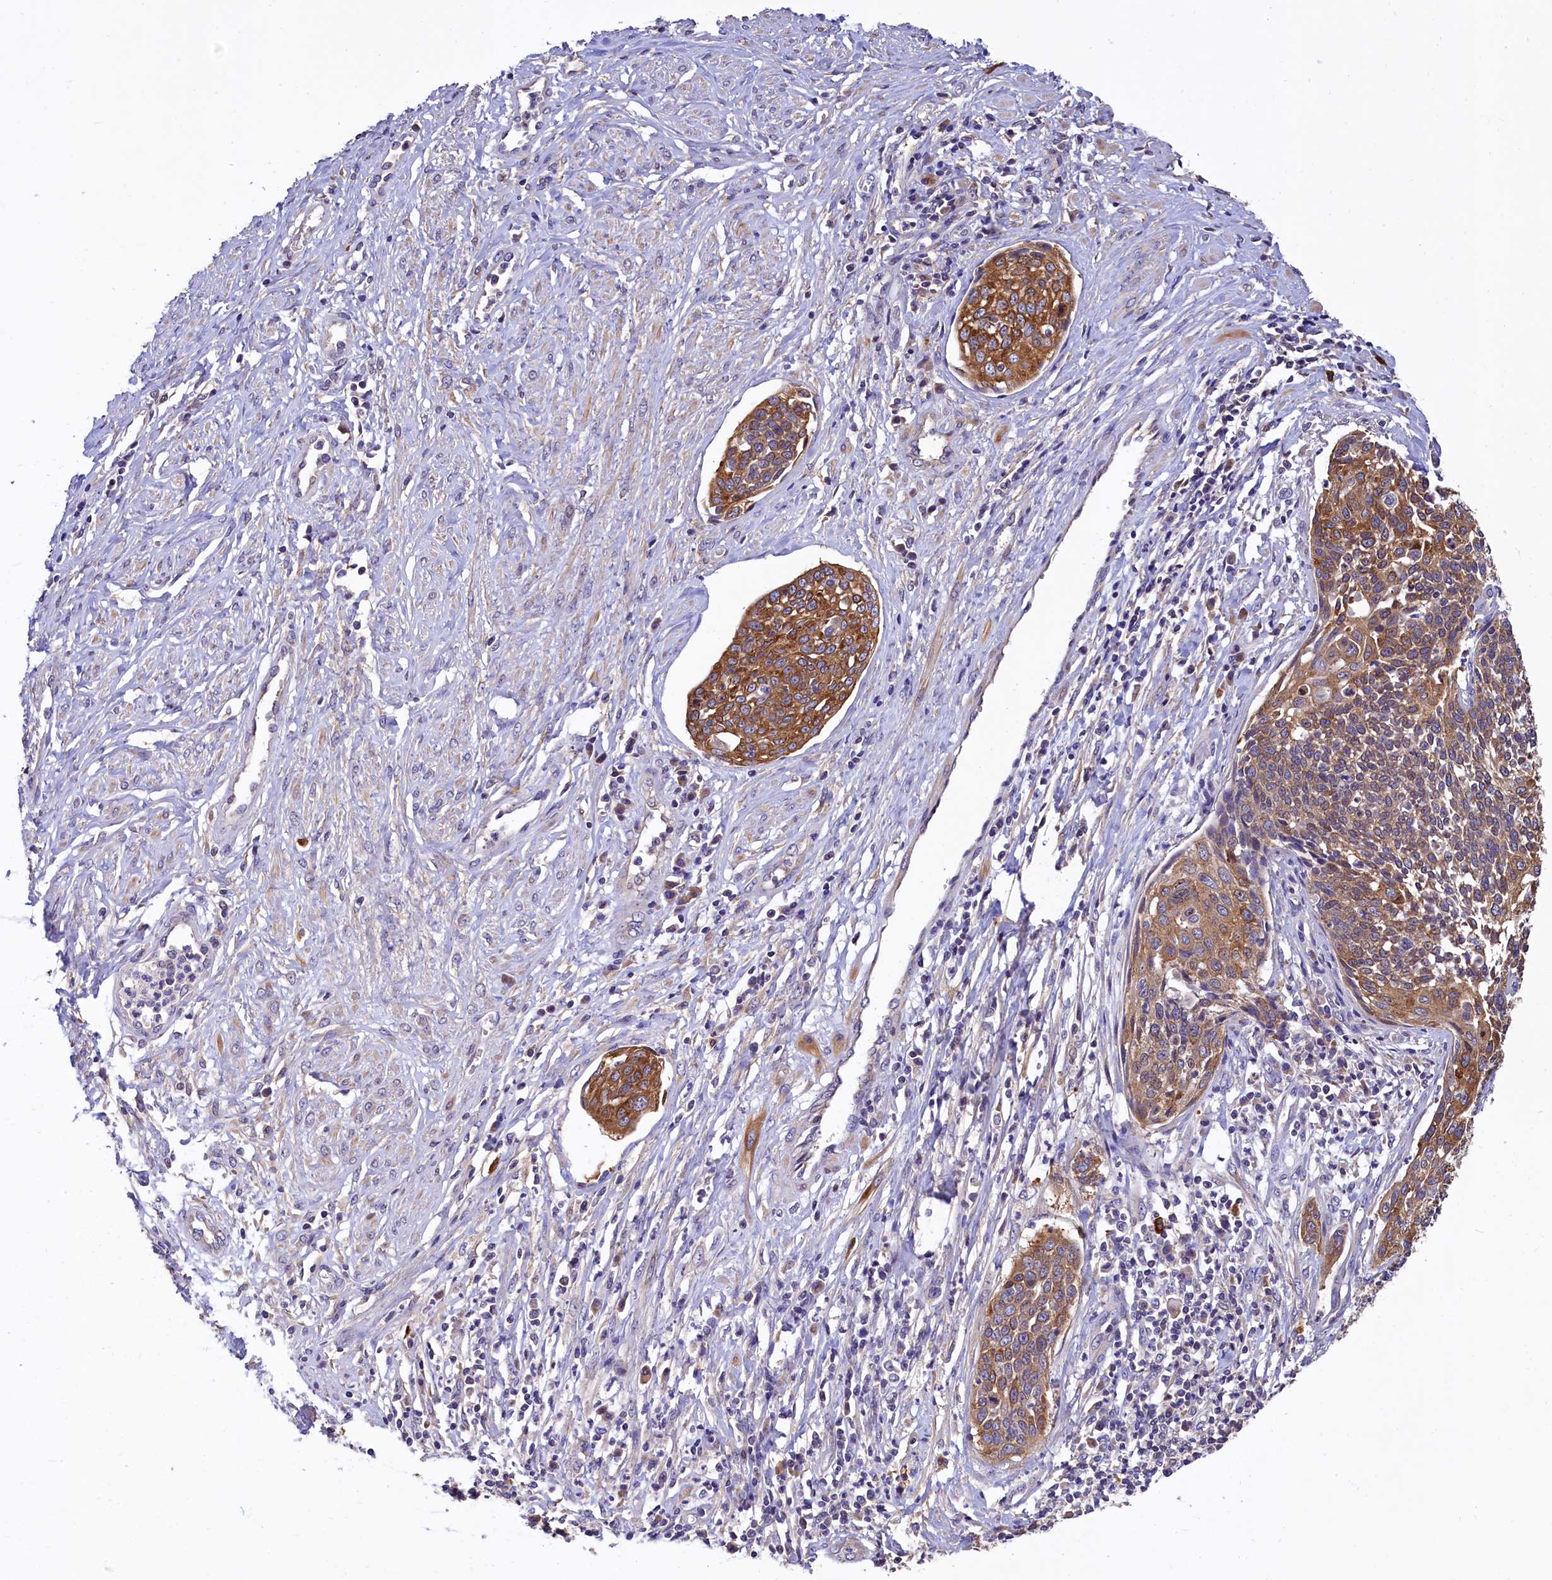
{"staining": {"intensity": "moderate", "quantity": ">75%", "location": "cytoplasmic/membranous"}, "tissue": "cervical cancer", "cell_type": "Tumor cells", "image_type": "cancer", "snomed": [{"axis": "morphology", "description": "Squamous cell carcinoma, NOS"}, {"axis": "topography", "description": "Cervix"}], "caption": "Immunohistochemistry (IHC) histopathology image of neoplastic tissue: human cervical cancer (squamous cell carcinoma) stained using immunohistochemistry (IHC) exhibits medium levels of moderate protein expression localized specifically in the cytoplasmic/membranous of tumor cells, appearing as a cytoplasmic/membranous brown color.", "gene": "EPS8L2", "patient": {"sex": "female", "age": 34}}